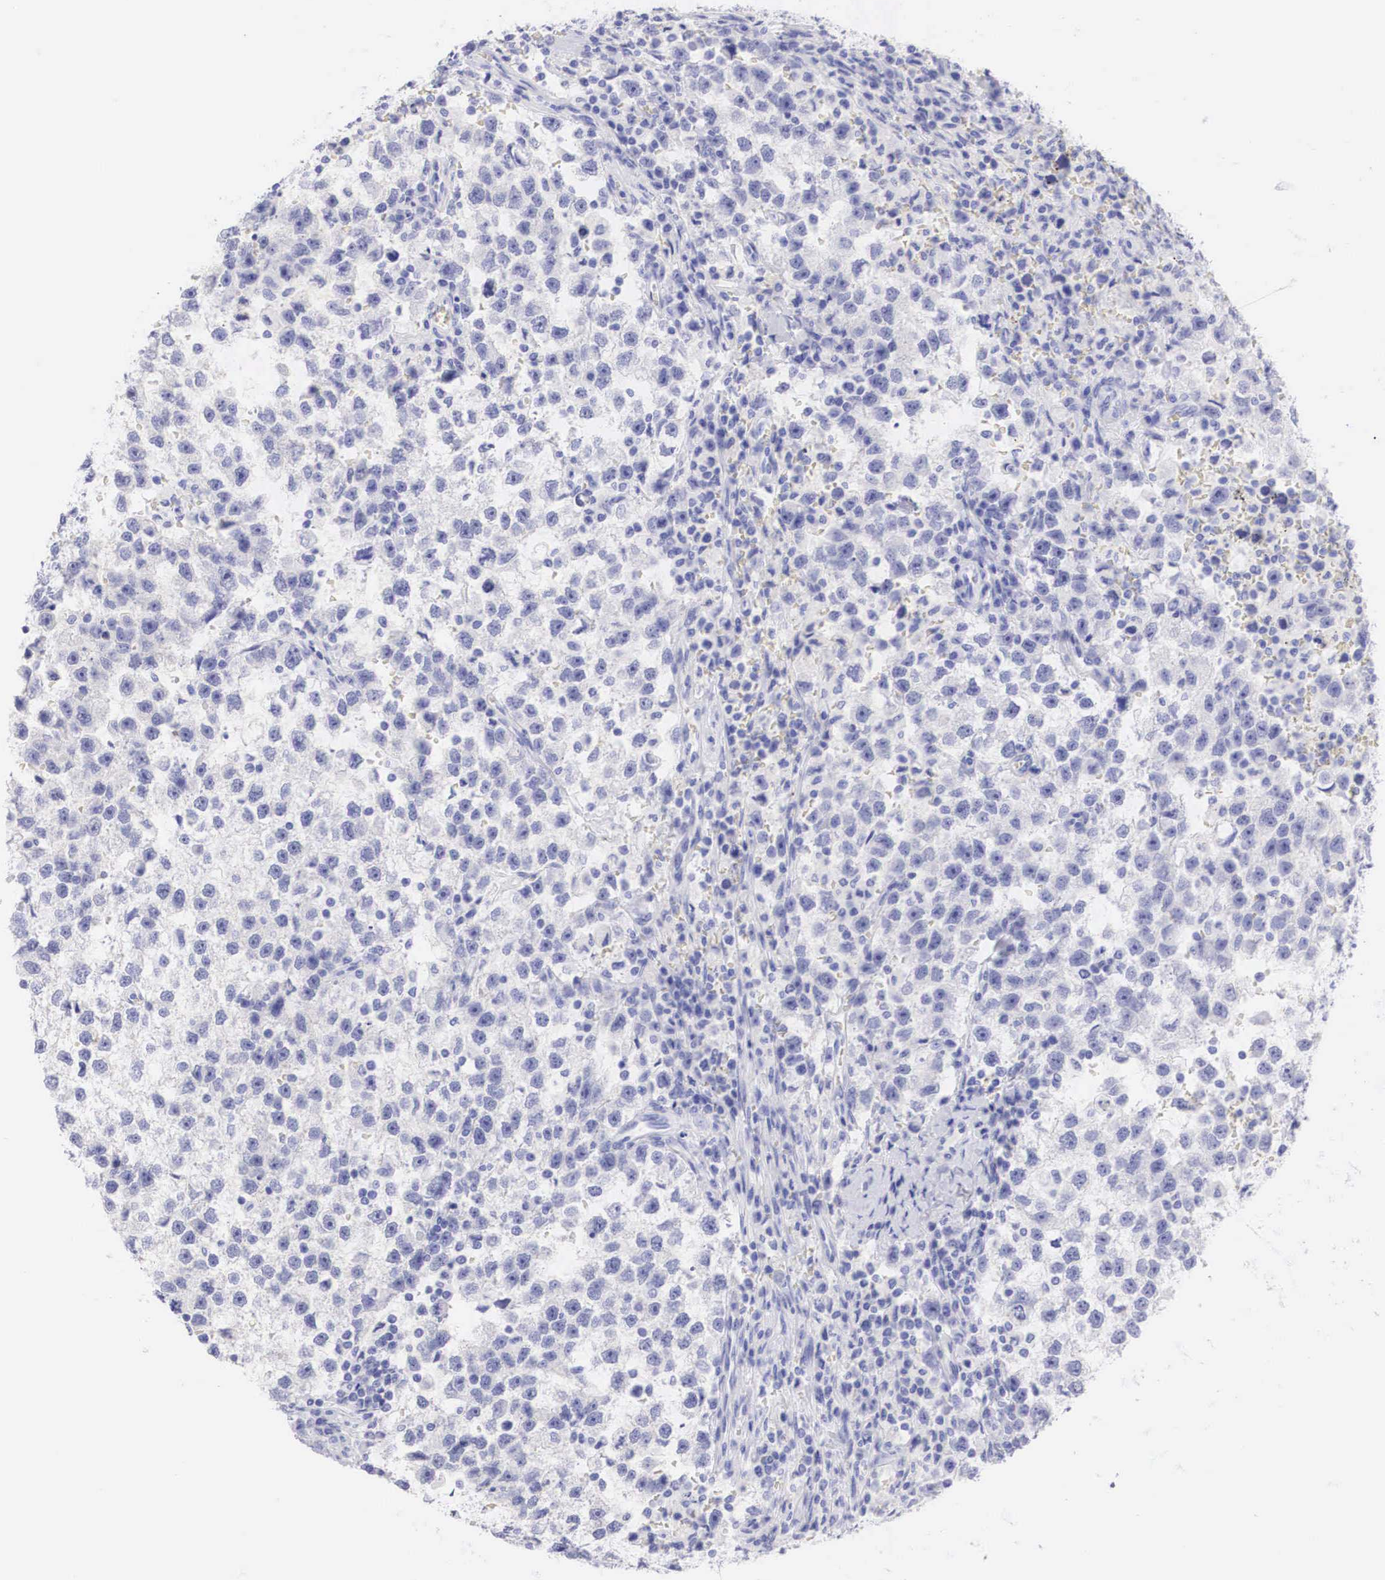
{"staining": {"intensity": "negative", "quantity": "none", "location": "none"}, "tissue": "testis cancer", "cell_type": "Tumor cells", "image_type": "cancer", "snomed": [{"axis": "morphology", "description": "Seminoma, NOS"}, {"axis": "topography", "description": "Testis"}], "caption": "Protein analysis of seminoma (testis) shows no significant staining in tumor cells.", "gene": "TYR", "patient": {"sex": "male", "age": 33}}